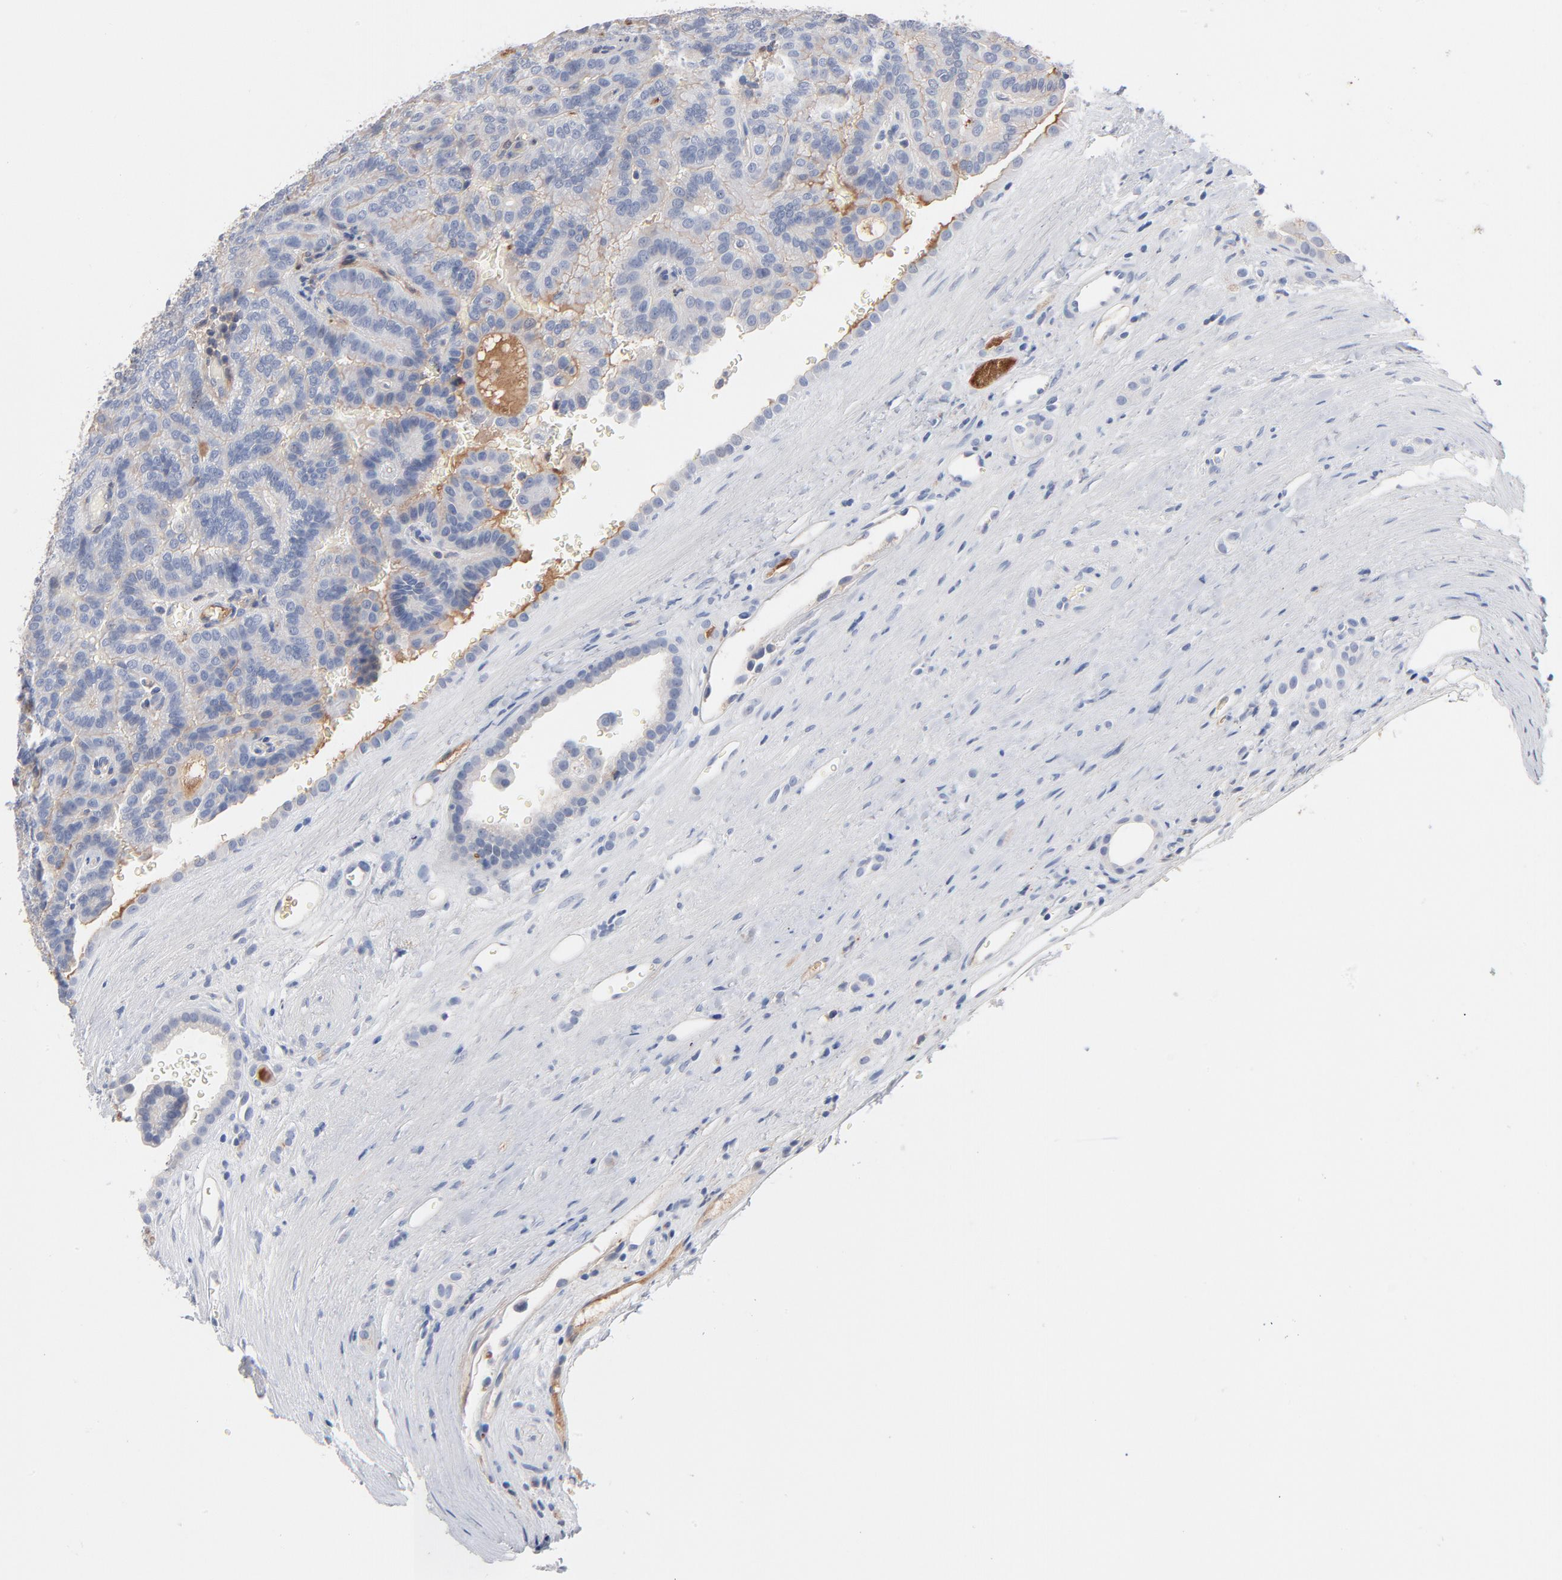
{"staining": {"intensity": "negative", "quantity": "none", "location": "none"}, "tissue": "renal cancer", "cell_type": "Tumor cells", "image_type": "cancer", "snomed": [{"axis": "morphology", "description": "Adenocarcinoma, NOS"}, {"axis": "topography", "description": "Kidney"}], "caption": "Tumor cells are negative for brown protein staining in renal cancer (adenocarcinoma).", "gene": "SERPINA4", "patient": {"sex": "male", "age": 61}}